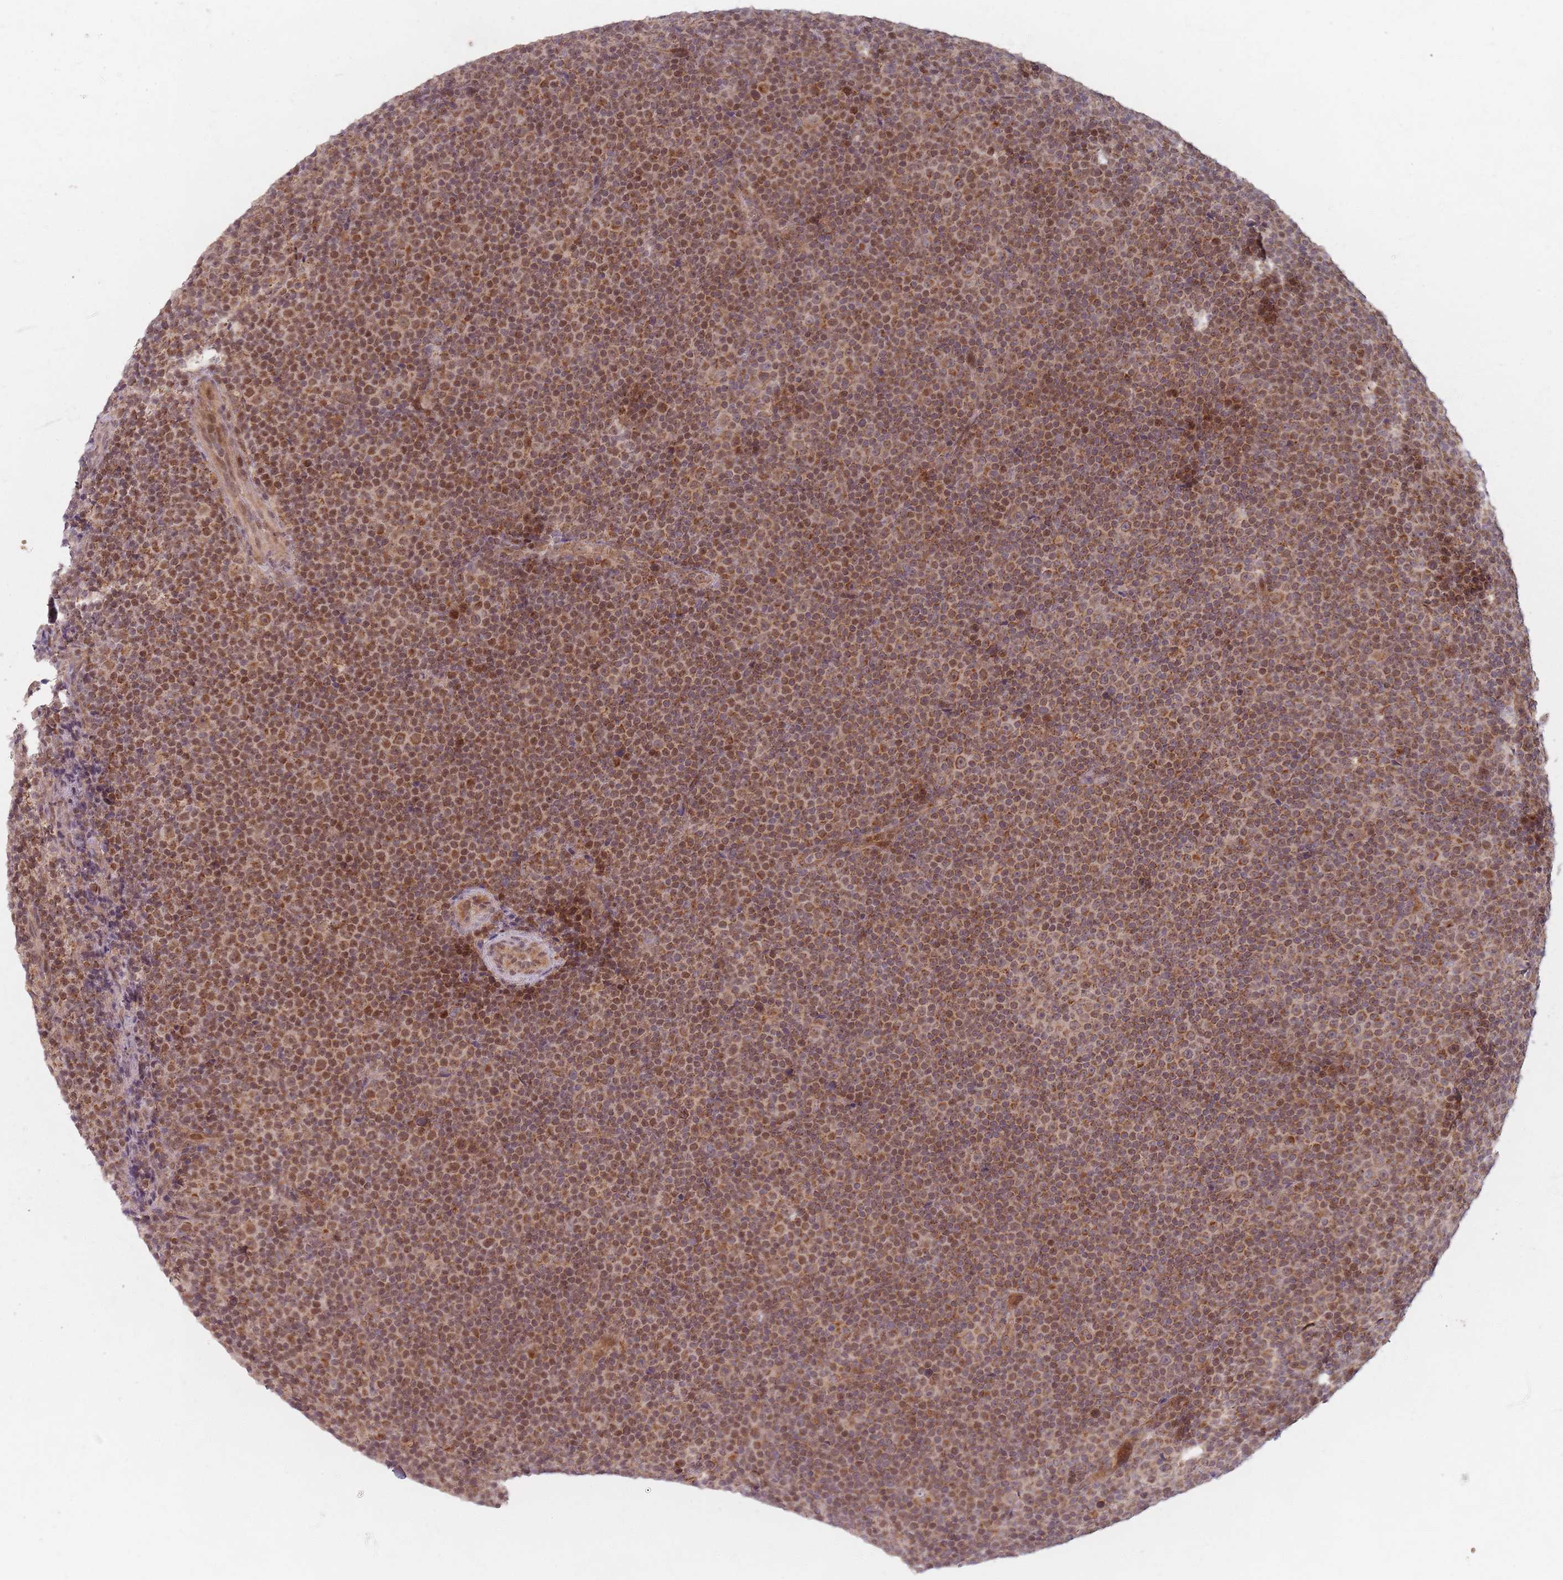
{"staining": {"intensity": "moderate", "quantity": ">75%", "location": "cytoplasmic/membranous,nuclear"}, "tissue": "lymphoma", "cell_type": "Tumor cells", "image_type": "cancer", "snomed": [{"axis": "morphology", "description": "Malignant lymphoma, non-Hodgkin's type, Low grade"}, {"axis": "topography", "description": "Lymph node"}], "caption": "Tumor cells display medium levels of moderate cytoplasmic/membranous and nuclear expression in approximately >75% of cells in lymphoma.", "gene": "RADX", "patient": {"sex": "female", "age": 67}}